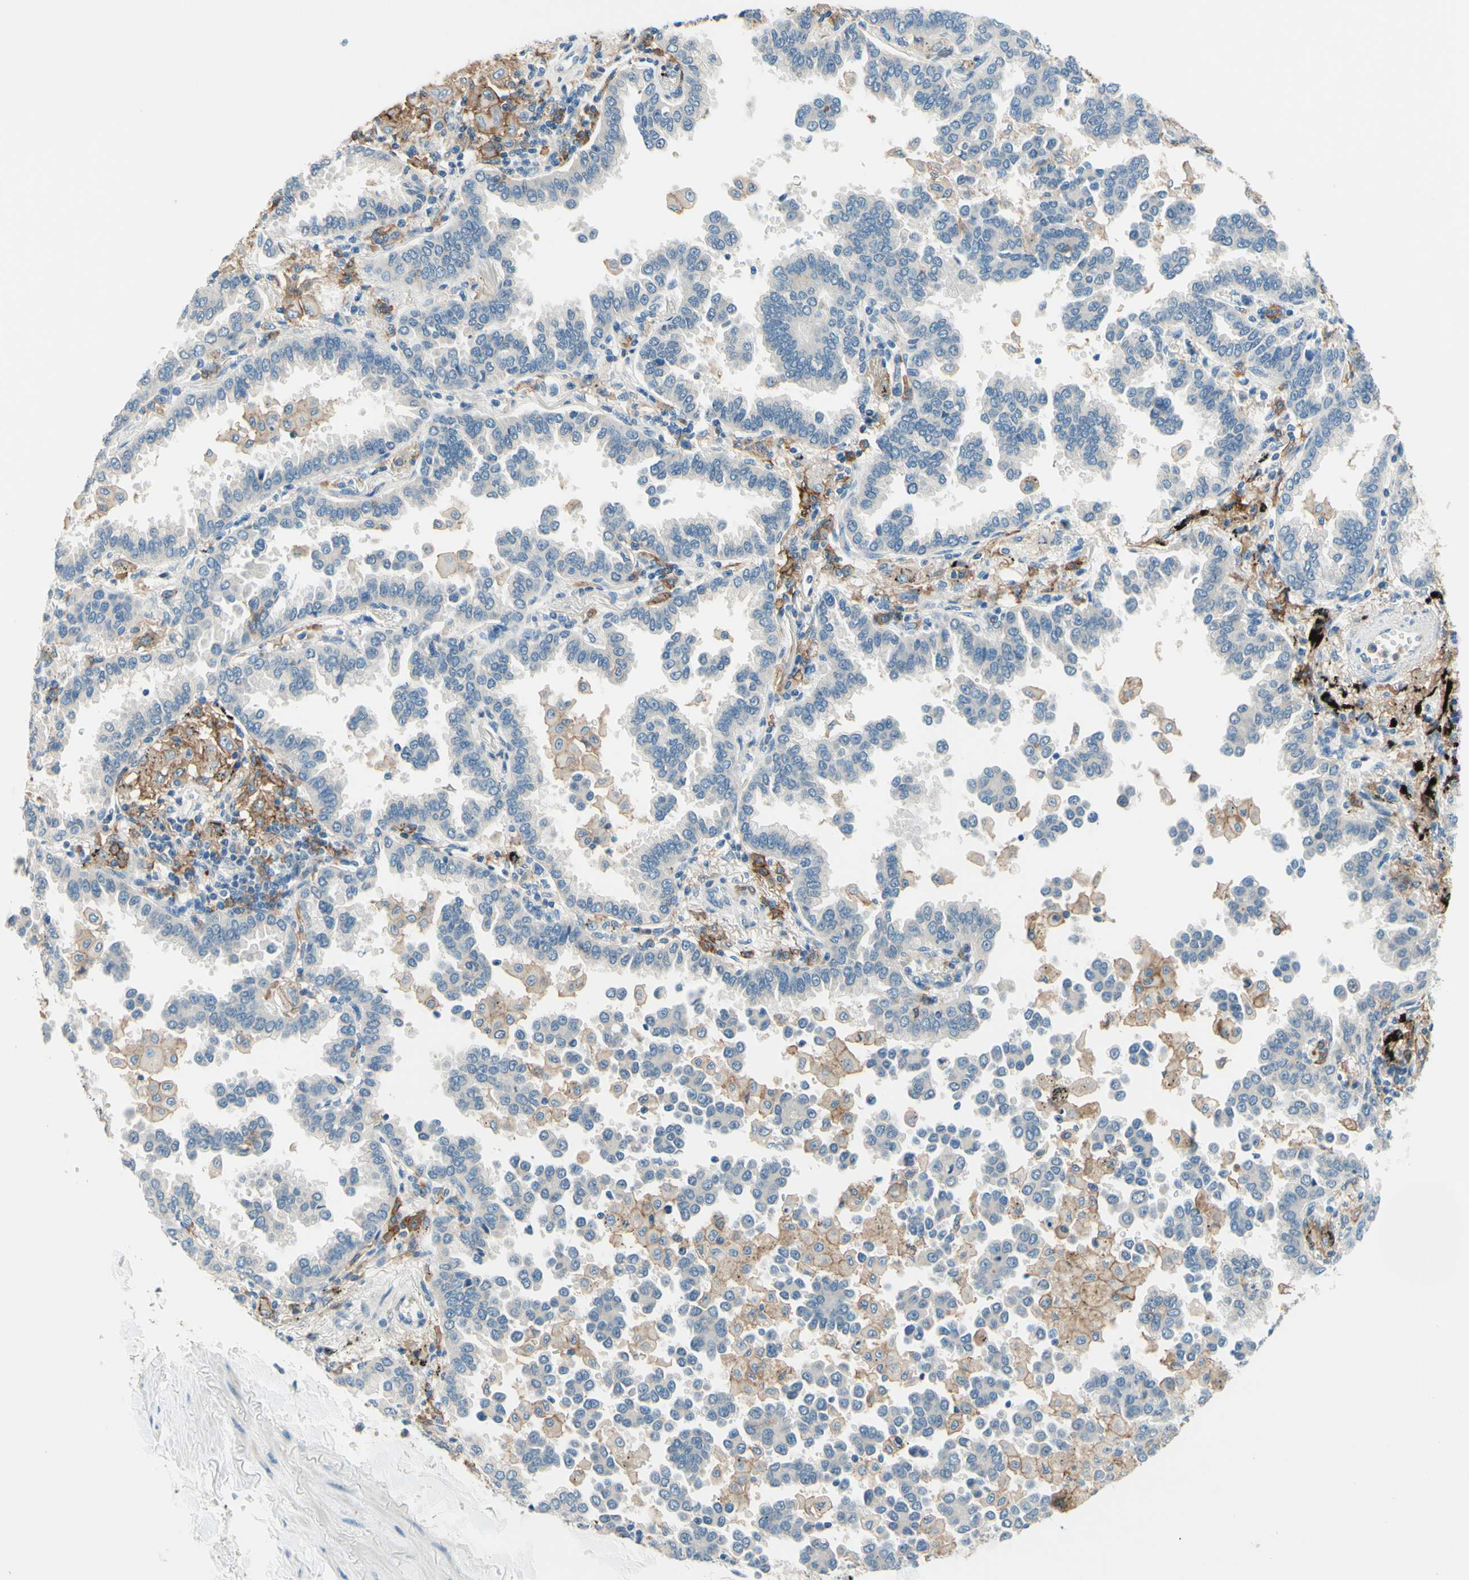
{"staining": {"intensity": "negative", "quantity": "none", "location": "none"}, "tissue": "lung cancer", "cell_type": "Tumor cells", "image_type": "cancer", "snomed": [{"axis": "morphology", "description": "Normal tissue, NOS"}, {"axis": "morphology", "description": "Adenocarcinoma, NOS"}, {"axis": "topography", "description": "Lung"}], "caption": "Immunohistochemistry micrograph of neoplastic tissue: lung cancer stained with DAB demonstrates no significant protein staining in tumor cells. (DAB (3,3'-diaminobenzidine) IHC with hematoxylin counter stain).", "gene": "SIGLEC9", "patient": {"sex": "male", "age": 59}}